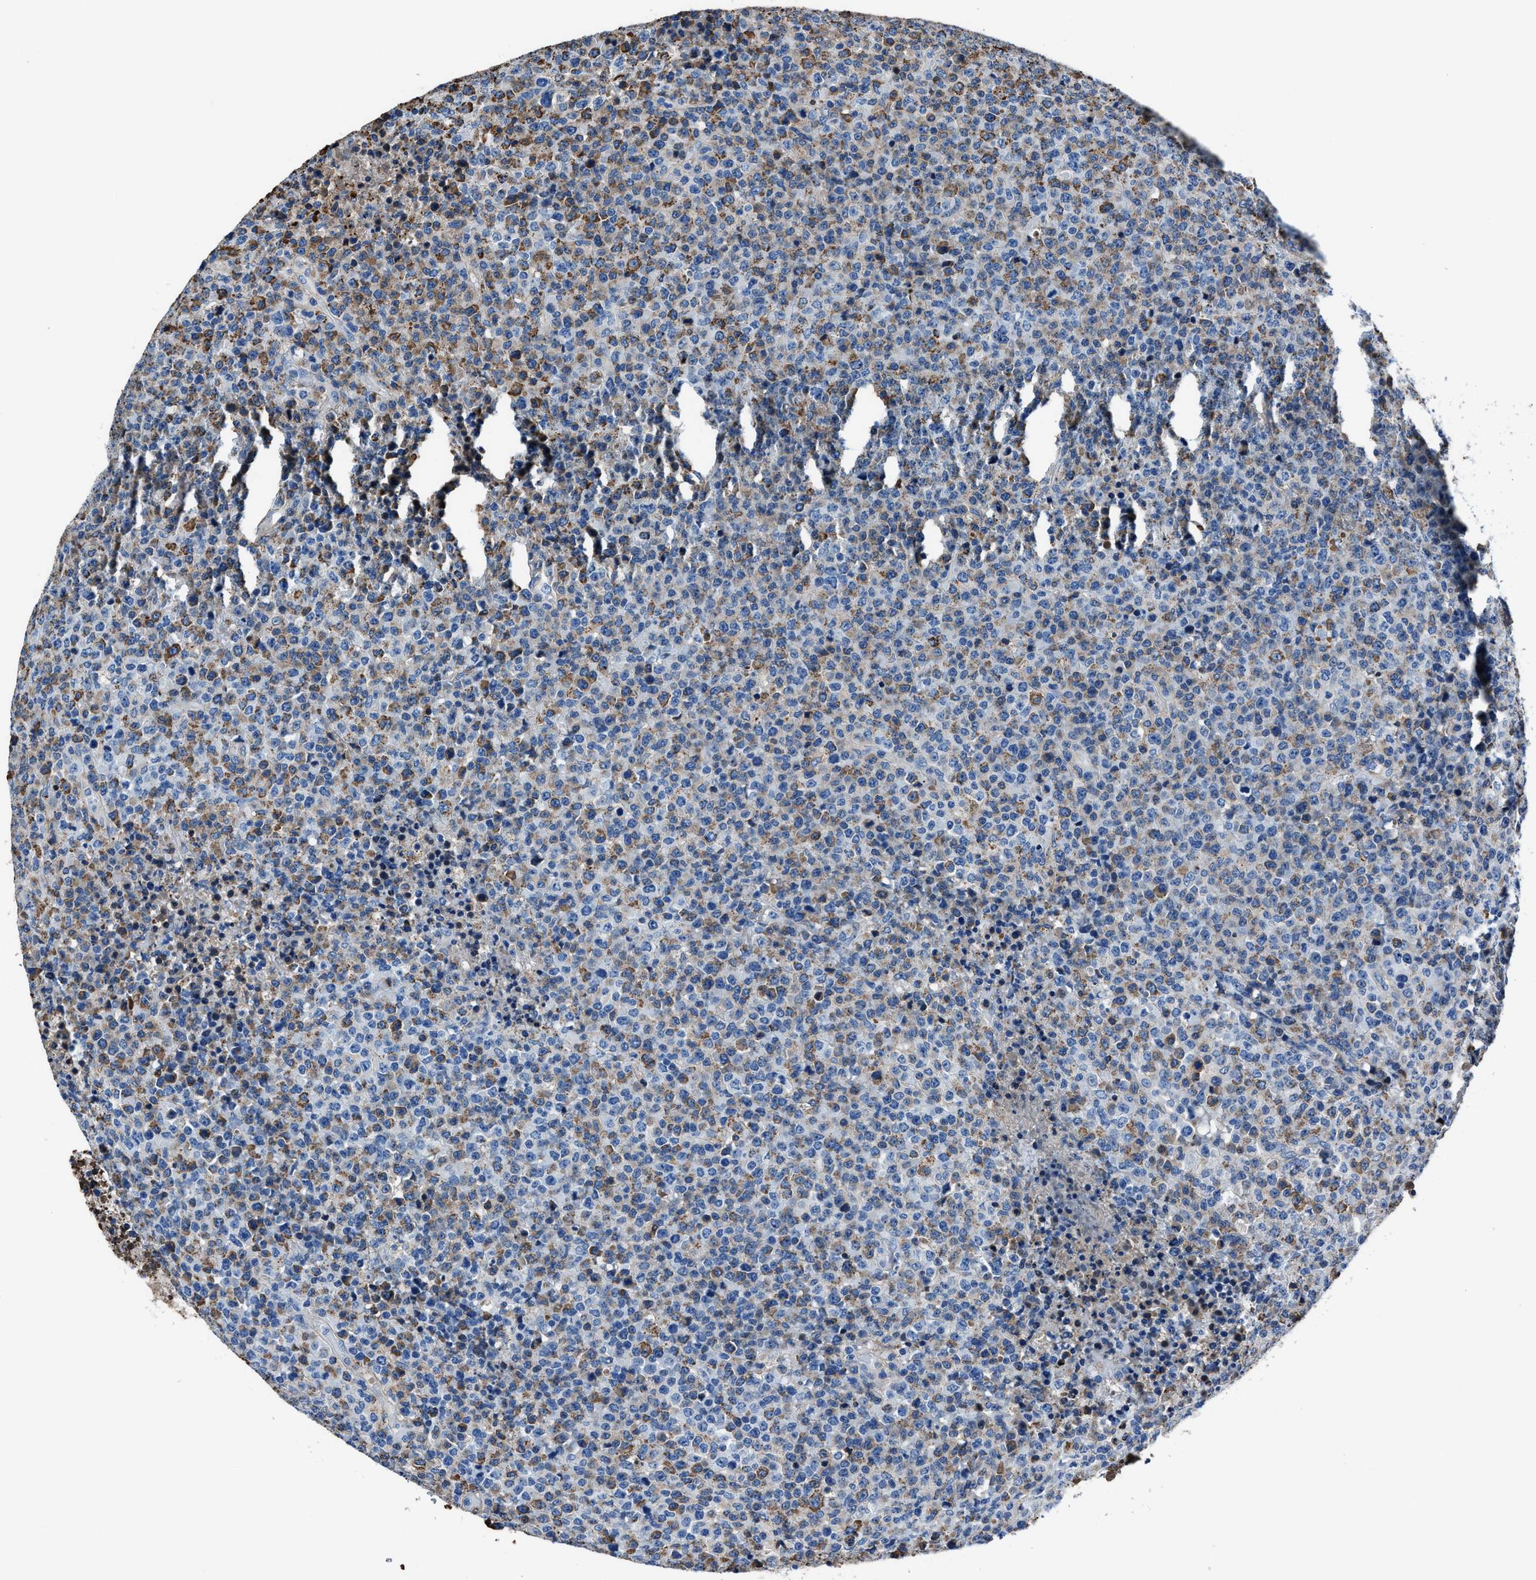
{"staining": {"intensity": "moderate", "quantity": "25%-75%", "location": "cytoplasmic/membranous"}, "tissue": "lymphoma", "cell_type": "Tumor cells", "image_type": "cancer", "snomed": [{"axis": "morphology", "description": "Malignant lymphoma, non-Hodgkin's type, High grade"}, {"axis": "topography", "description": "Lymph node"}], "caption": "Lymphoma stained for a protein displays moderate cytoplasmic/membranous positivity in tumor cells.", "gene": "NACAD", "patient": {"sex": "male", "age": 13}}